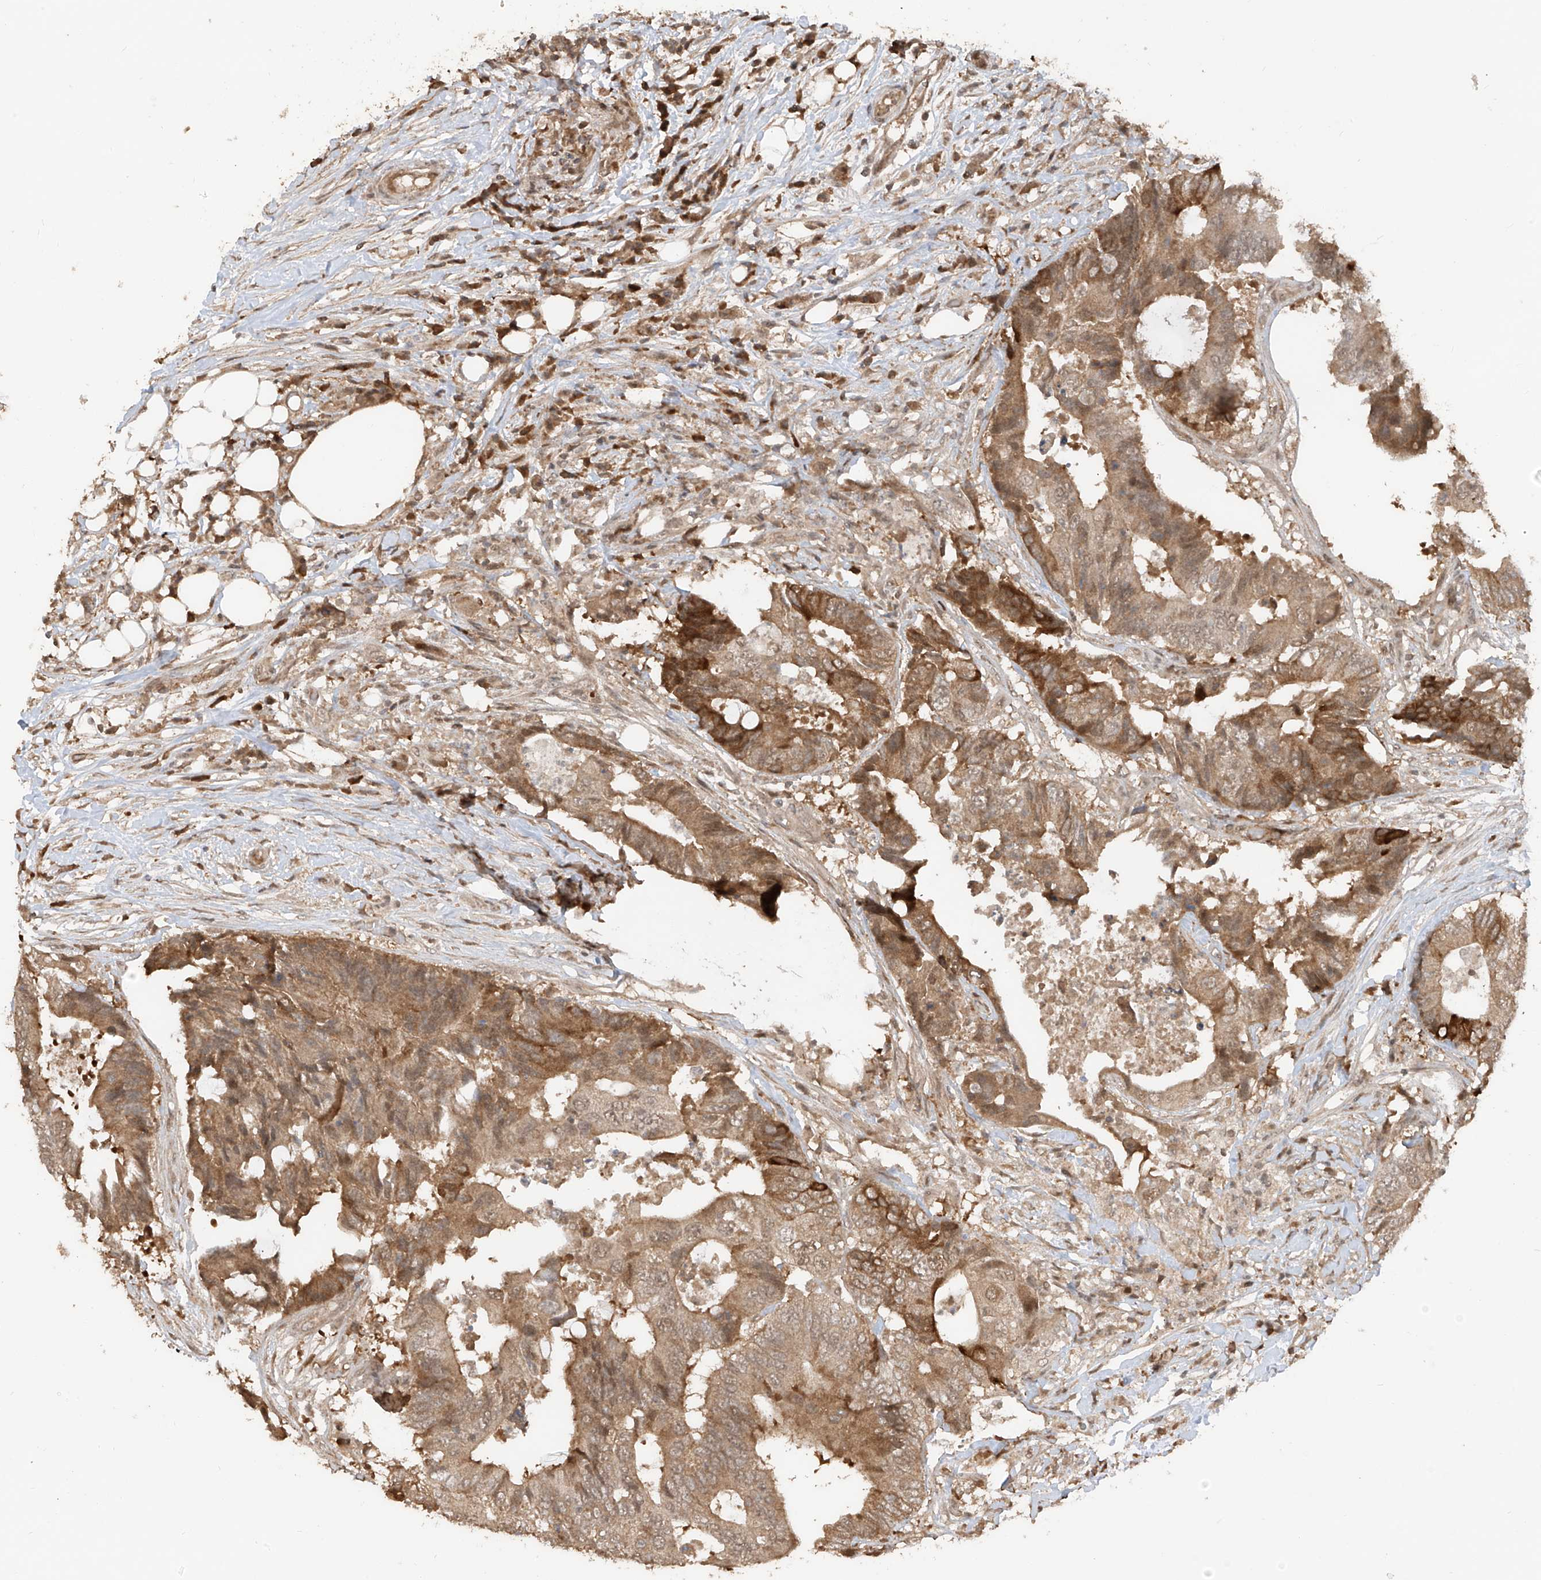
{"staining": {"intensity": "moderate", "quantity": ">75%", "location": "cytoplasmic/membranous"}, "tissue": "colorectal cancer", "cell_type": "Tumor cells", "image_type": "cancer", "snomed": [{"axis": "morphology", "description": "Adenocarcinoma, NOS"}, {"axis": "topography", "description": "Colon"}], "caption": "DAB (3,3'-diaminobenzidine) immunohistochemical staining of adenocarcinoma (colorectal) exhibits moderate cytoplasmic/membranous protein positivity in approximately >75% of tumor cells.", "gene": "COLGALT2", "patient": {"sex": "male", "age": 71}}